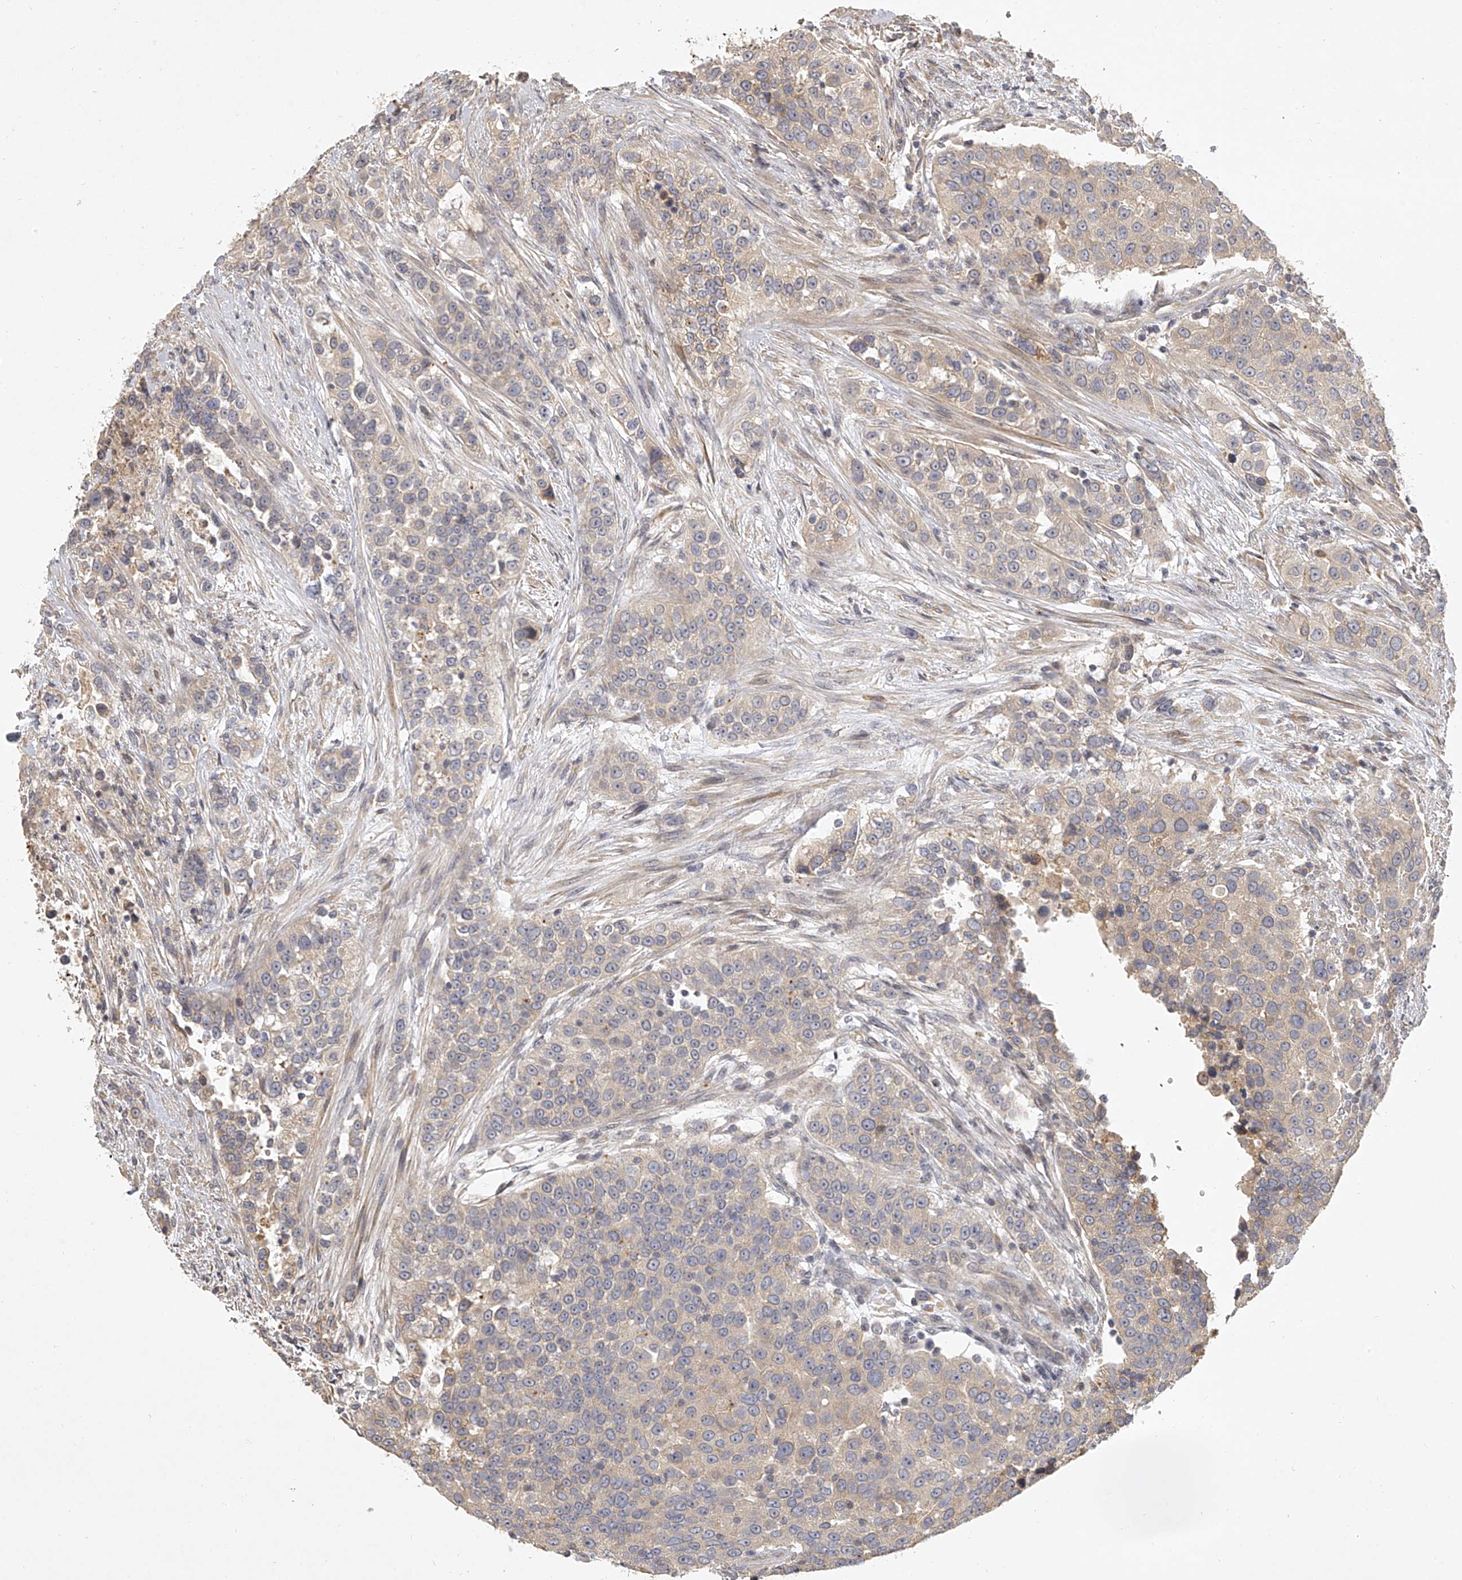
{"staining": {"intensity": "weak", "quantity": "25%-75%", "location": "cytoplasmic/membranous"}, "tissue": "urothelial cancer", "cell_type": "Tumor cells", "image_type": "cancer", "snomed": [{"axis": "morphology", "description": "Urothelial carcinoma, High grade"}, {"axis": "topography", "description": "Urinary bladder"}], "caption": "Protein staining by immunohistochemistry (IHC) displays weak cytoplasmic/membranous expression in about 25%-75% of tumor cells in urothelial cancer. Nuclei are stained in blue.", "gene": "DOCK9", "patient": {"sex": "female", "age": 80}}